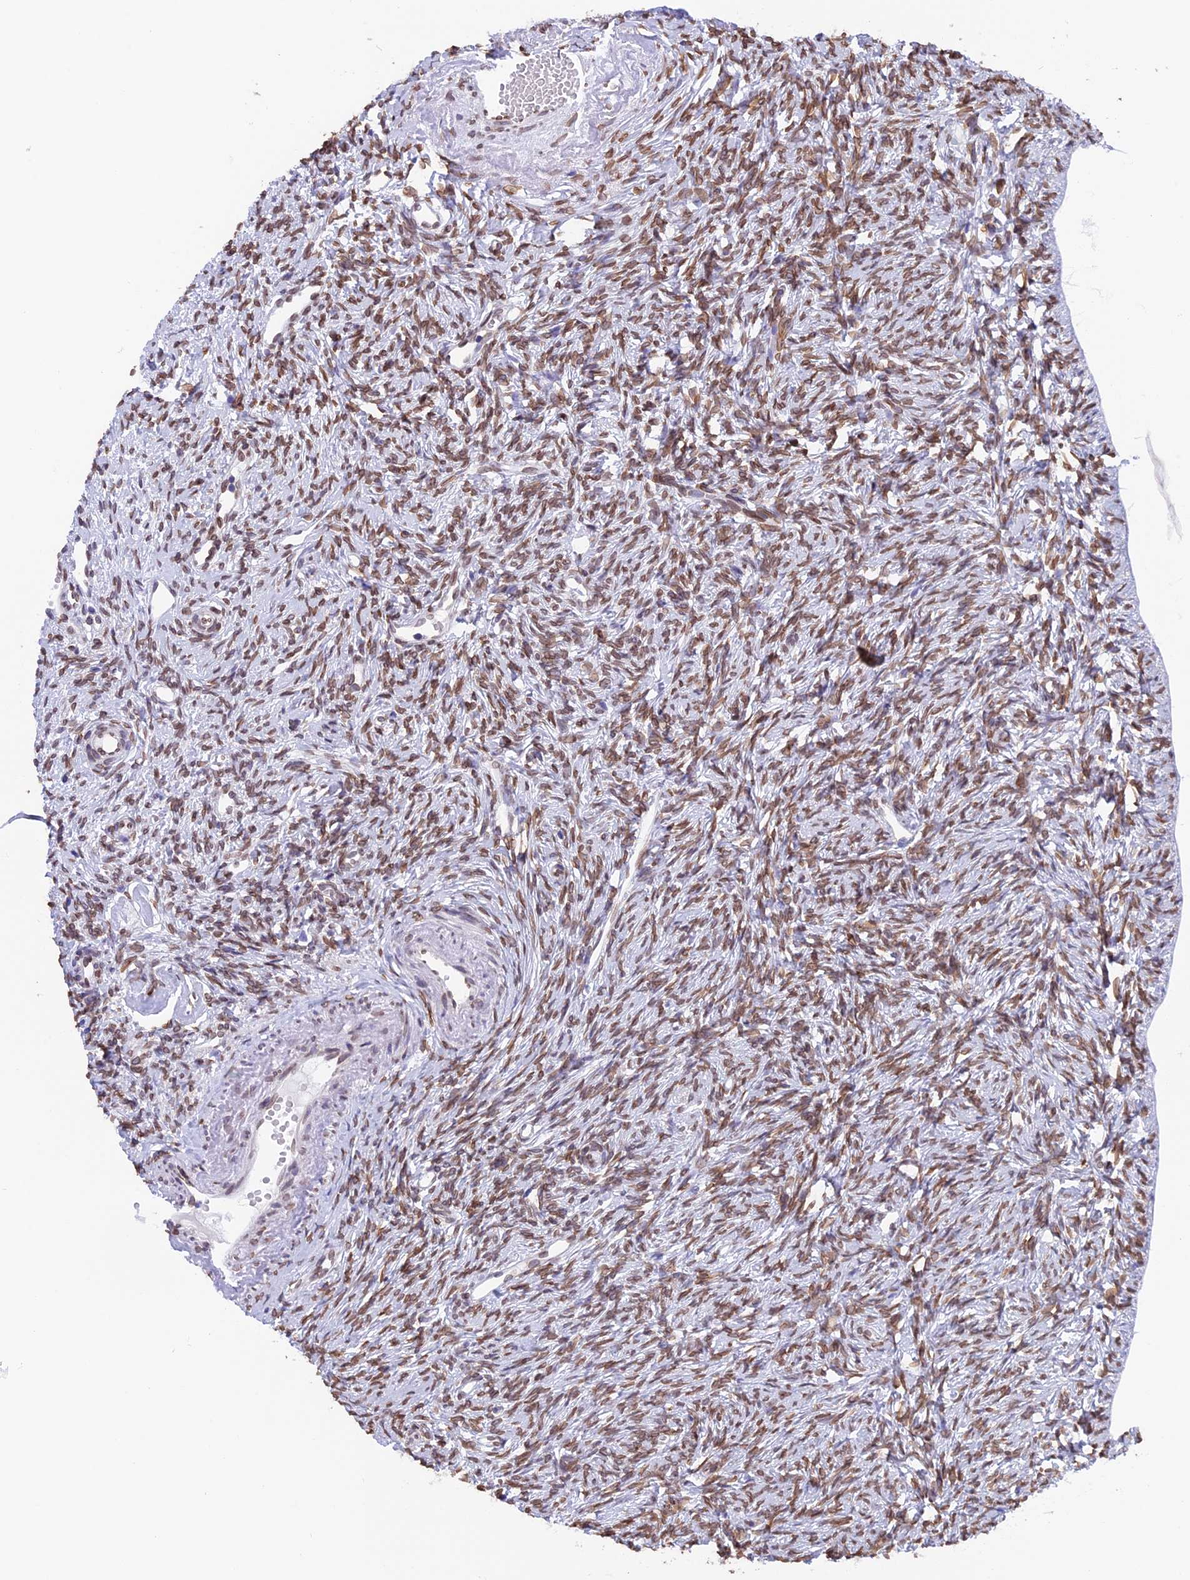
{"staining": {"intensity": "moderate", "quantity": ">75%", "location": "nuclear"}, "tissue": "ovary", "cell_type": "Ovarian stroma cells", "image_type": "normal", "snomed": [{"axis": "morphology", "description": "Normal tissue, NOS"}, {"axis": "topography", "description": "Ovary"}], "caption": "Immunohistochemistry (IHC) (DAB) staining of normal ovary shows moderate nuclear protein positivity in about >75% of ovarian stroma cells.", "gene": "TMPRSS7", "patient": {"sex": "female", "age": 51}}